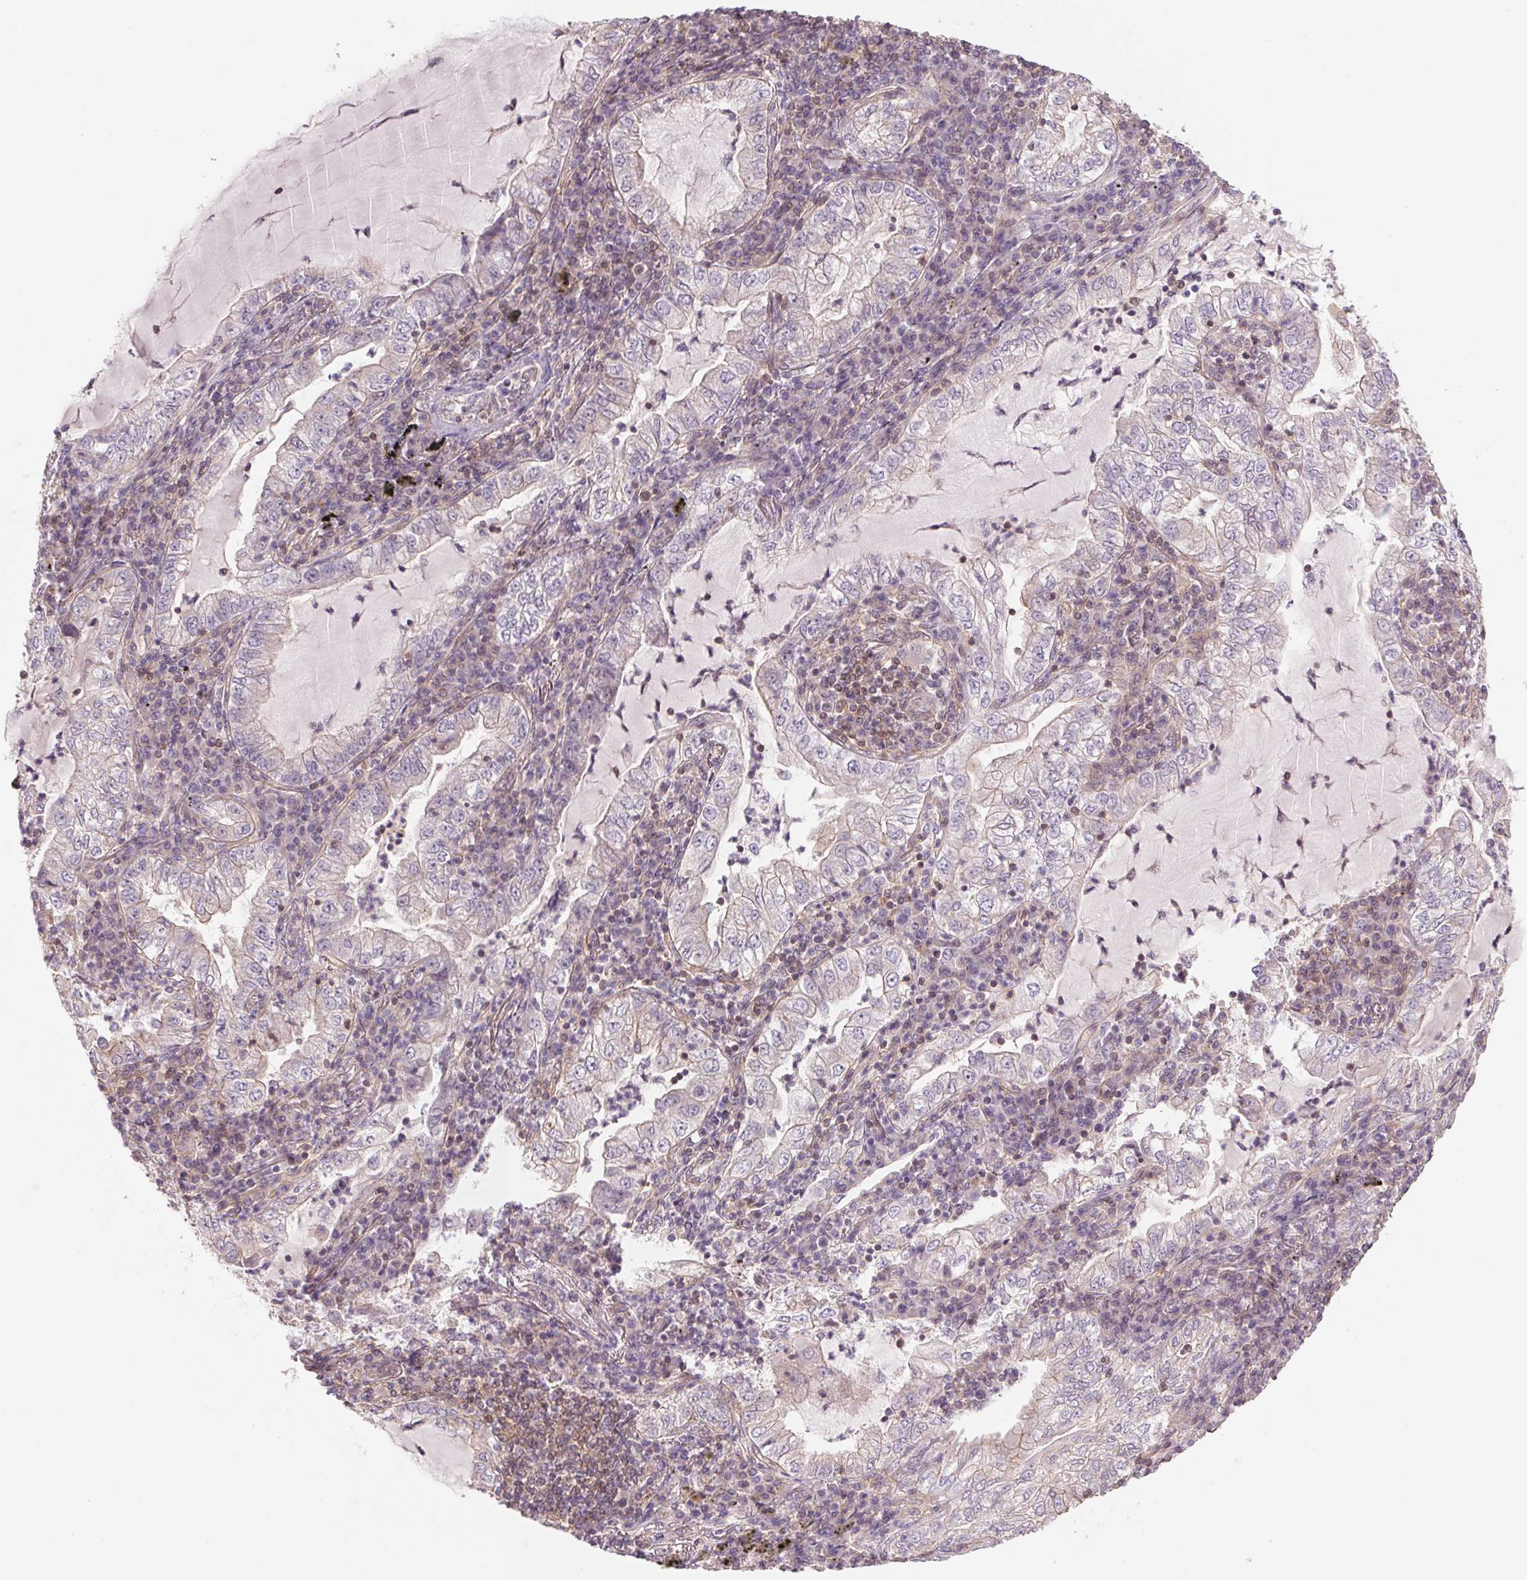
{"staining": {"intensity": "negative", "quantity": "none", "location": "none"}, "tissue": "lung cancer", "cell_type": "Tumor cells", "image_type": "cancer", "snomed": [{"axis": "morphology", "description": "Adenocarcinoma, NOS"}, {"axis": "topography", "description": "Lung"}], "caption": "An immunohistochemistry (IHC) histopathology image of adenocarcinoma (lung) is shown. There is no staining in tumor cells of adenocarcinoma (lung). (Brightfield microscopy of DAB (3,3'-diaminobenzidine) immunohistochemistry (IHC) at high magnification).", "gene": "SH3RF2", "patient": {"sex": "female", "age": 73}}